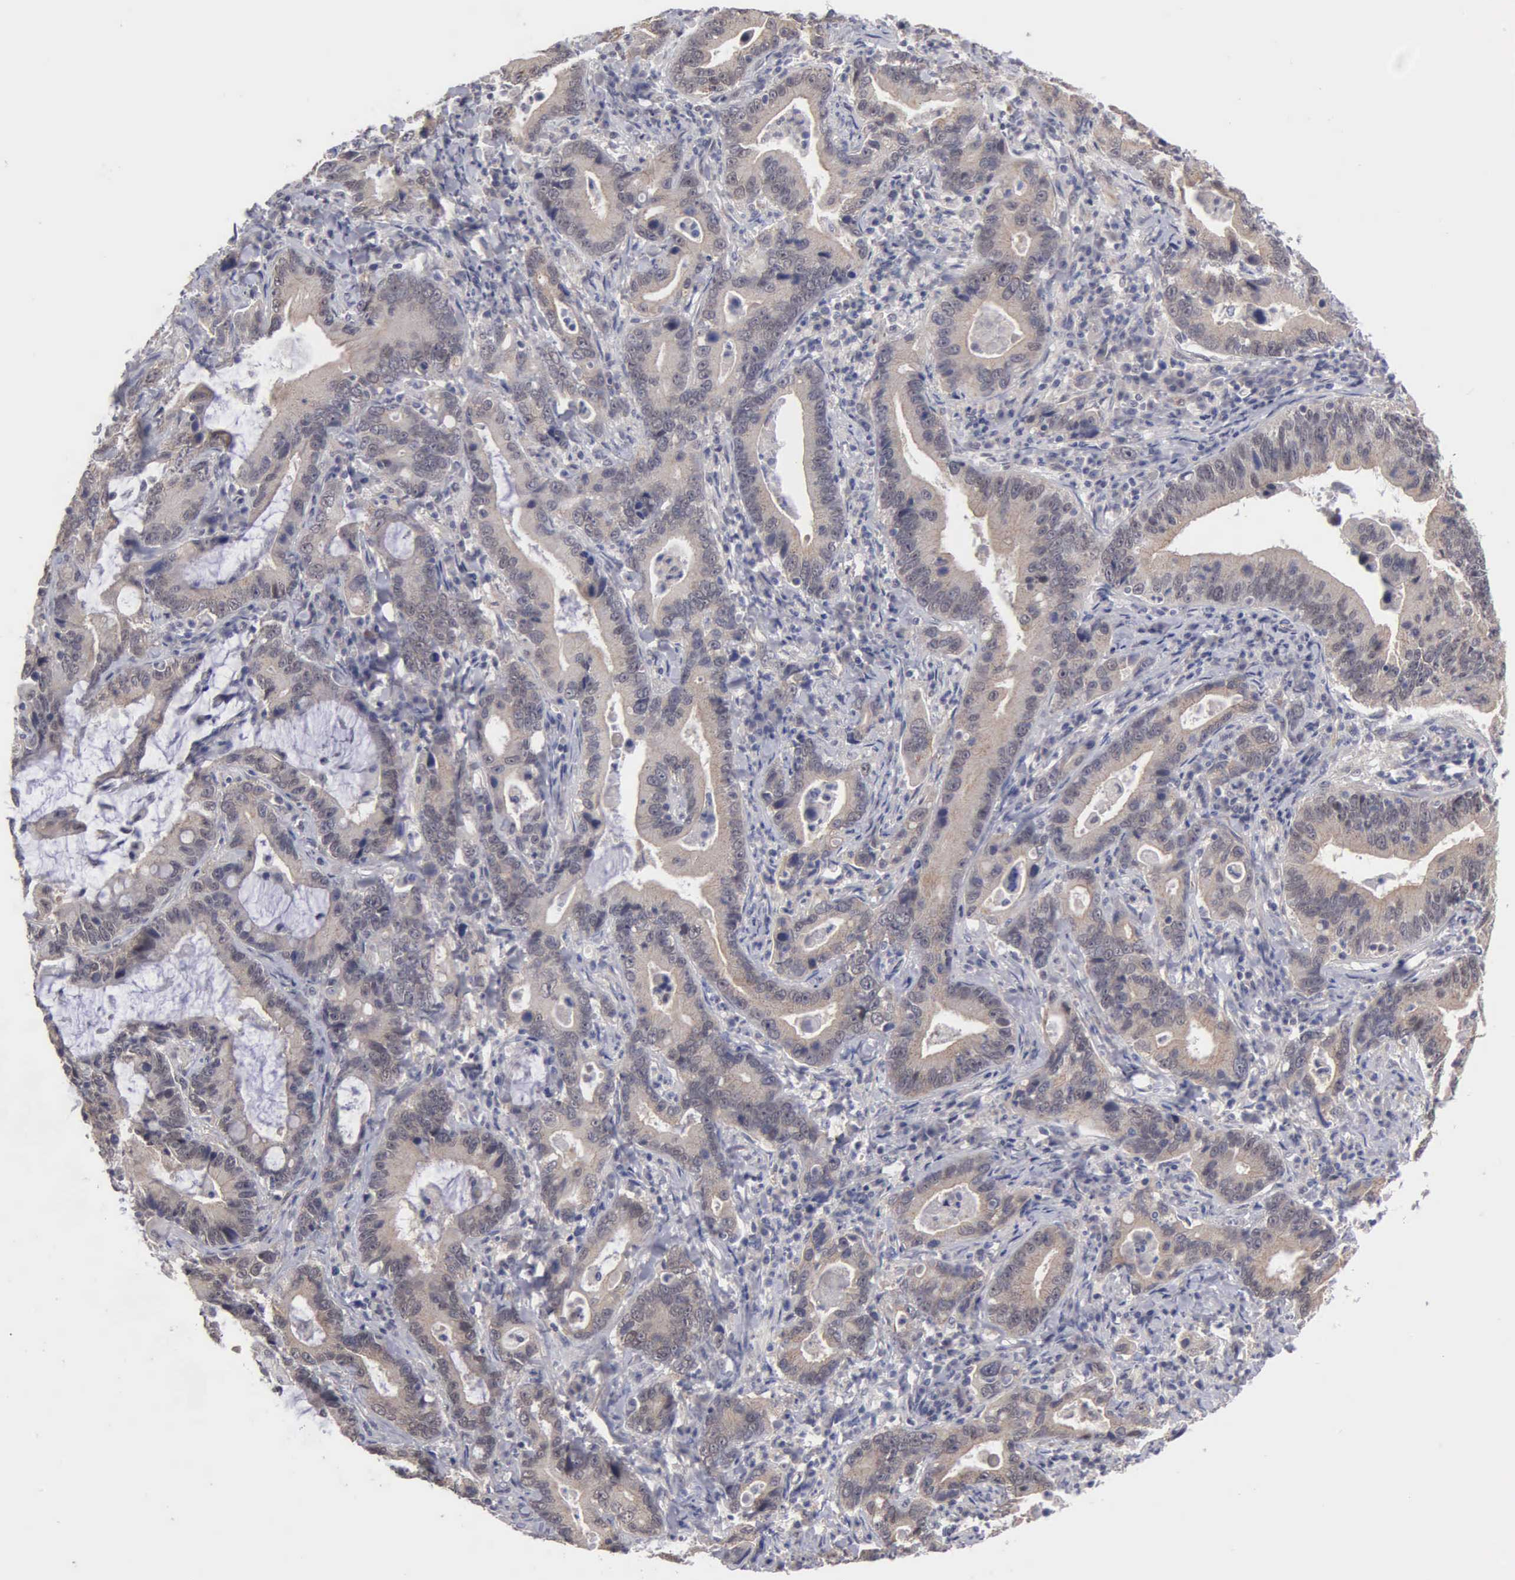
{"staining": {"intensity": "weak", "quantity": "25%-75%", "location": "cytoplasmic/membranous"}, "tissue": "stomach cancer", "cell_type": "Tumor cells", "image_type": "cancer", "snomed": [{"axis": "morphology", "description": "Adenocarcinoma, NOS"}, {"axis": "topography", "description": "Stomach, upper"}], "caption": "Immunohistochemistry image of adenocarcinoma (stomach) stained for a protein (brown), which shows low levels of weak cytoplasmic/membranous expression in approximately 25%-75% of tumor cells.", "gene": "ZBTB33", "patient": {"sex": "male", "age": 63}}